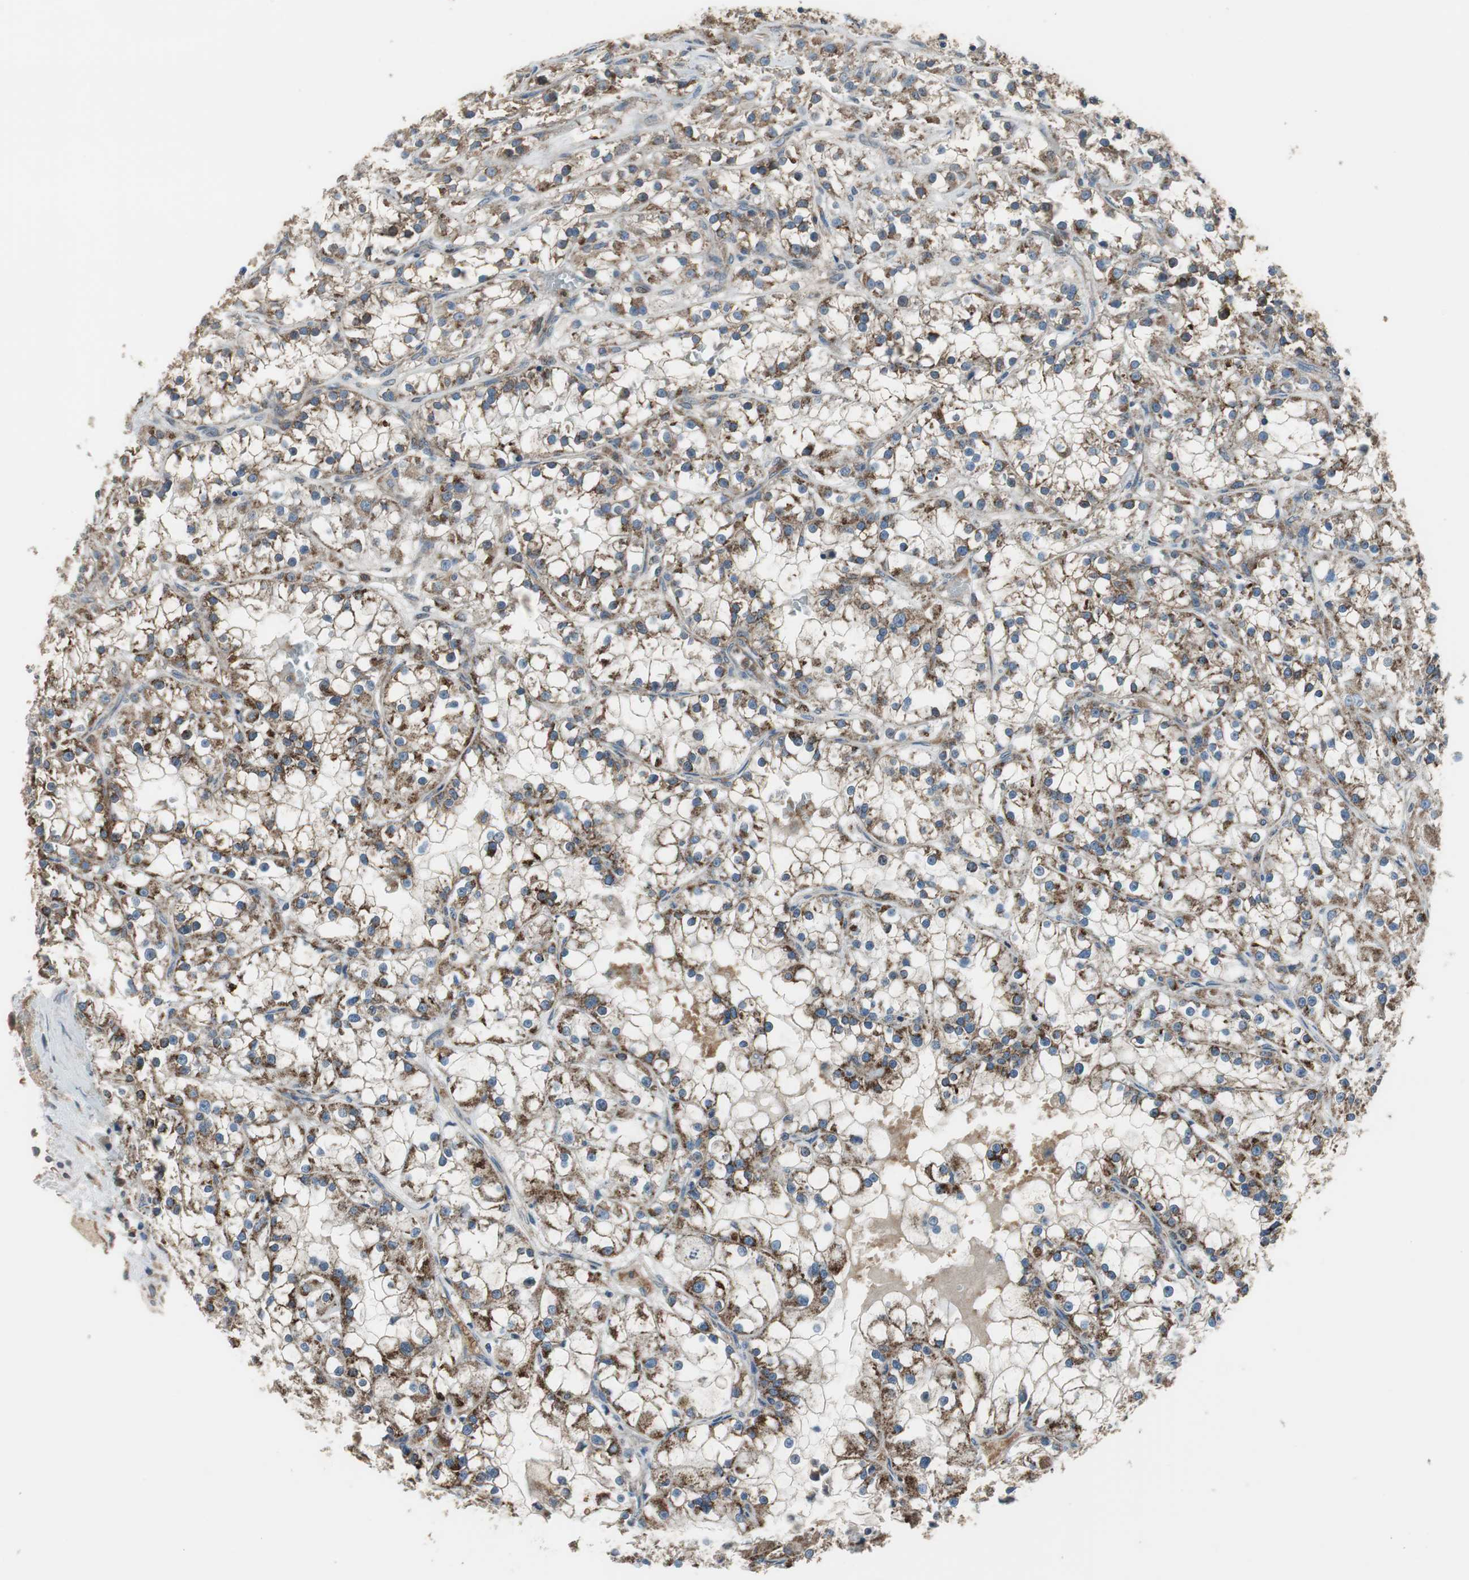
{"staining": {"intensity": "strong", "quantity": ">75%", "location": "cytoplasmic/membranous"}, "tissue": "renal cancer", "cell_type": "Tumor cells", "image_type": "cancer", "snomed": [{"axis": "morphology", "description": "Adenocarcinoma, NOS"}, {"axis": "topography", "description": "Kidney"}], "caption": "Protein expression analysis of human adenocarcinoma (renal) reveals strong cytoplasmic/membranous positivity in approximately >75% of tumor cells.", "gene": "PI4KB", "patient": {"sex": "female", "age": 52}}